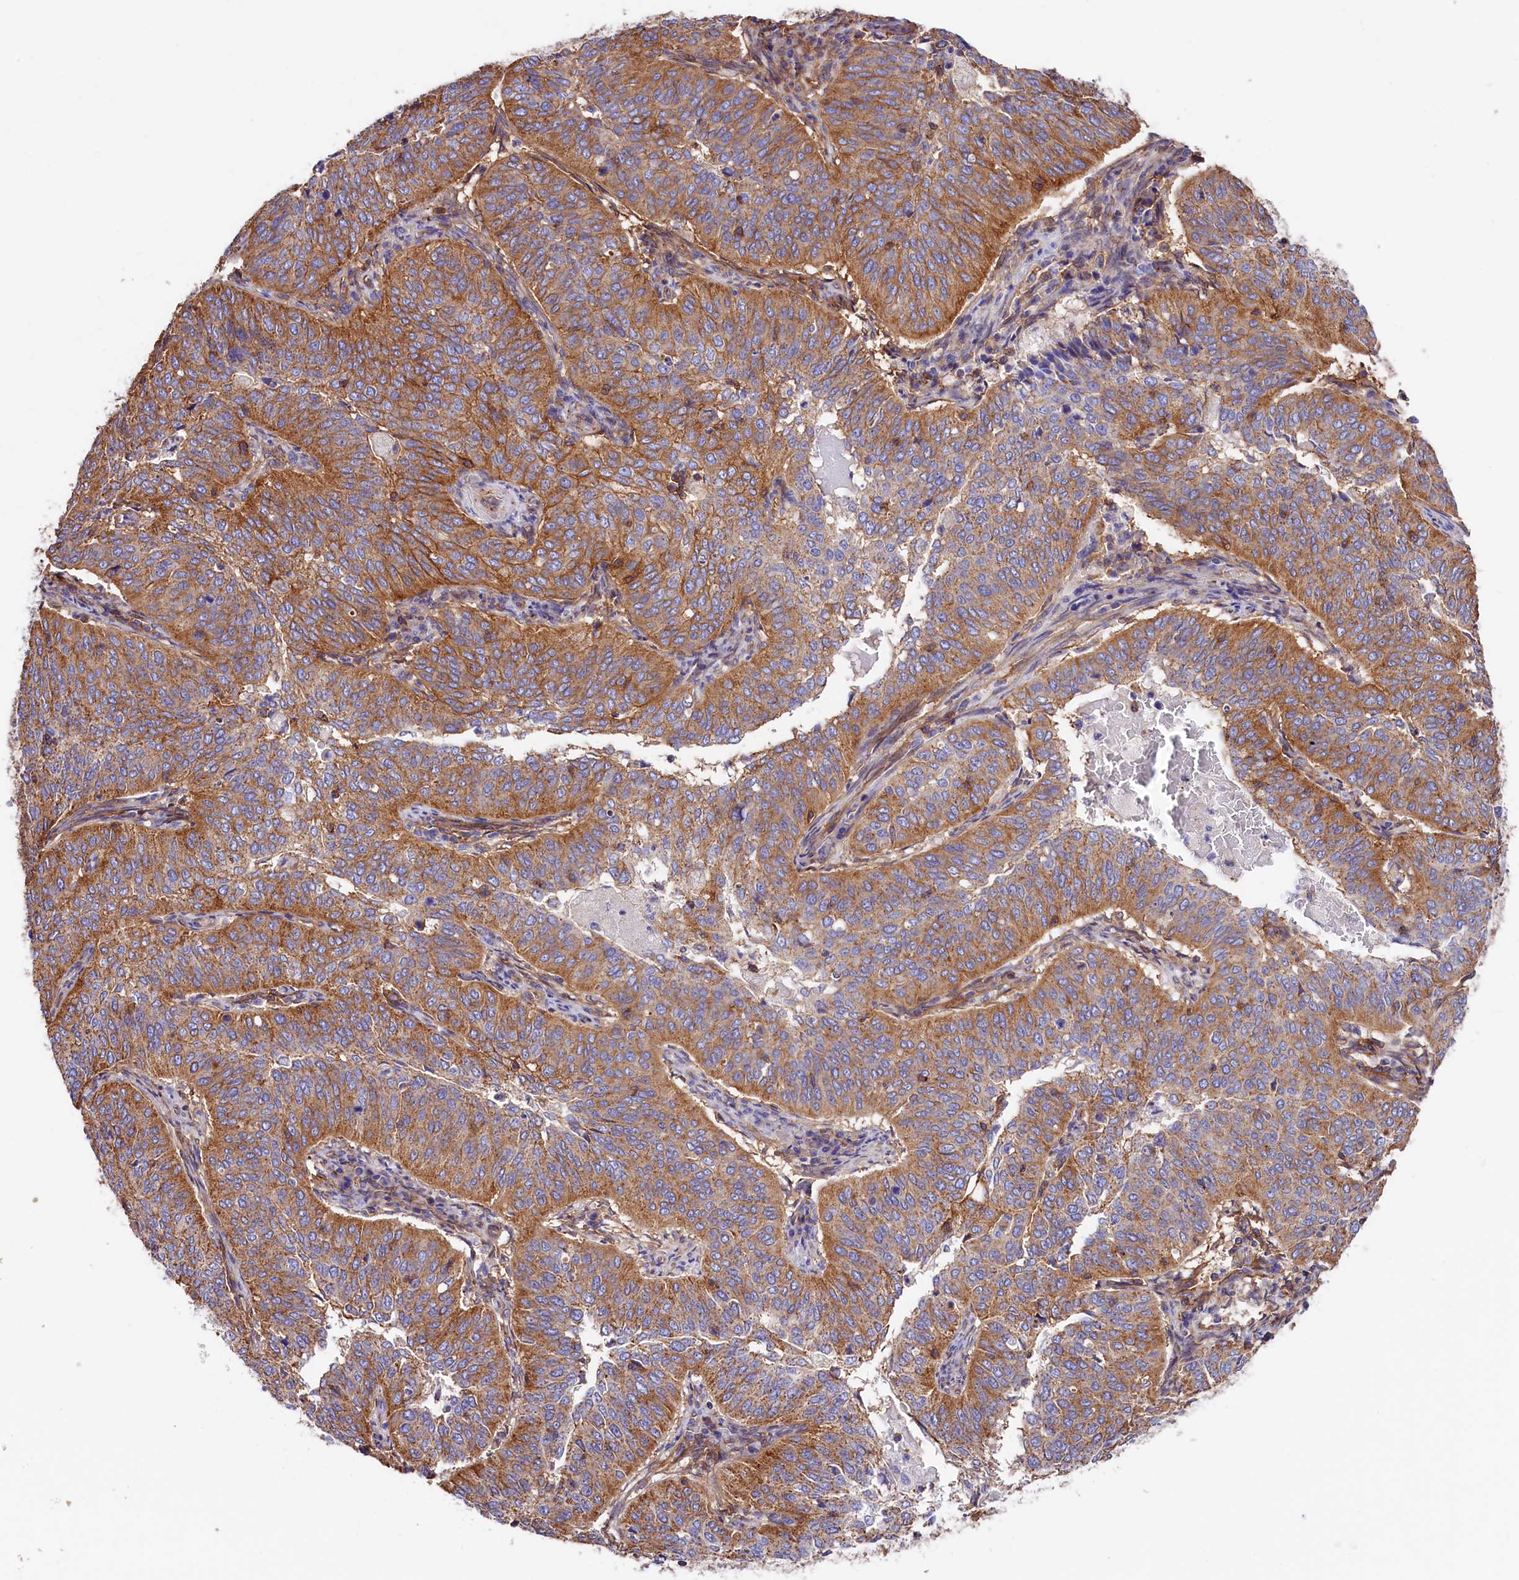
{"staining": {"intensity": "moderate", "quantity": ">75%", "location": "cytoplasmic/membranous"}, "tissue": "cervical cancer", "cell_type": "Tumor cells", "image_type": "cancer", "snomed": [{"axis": "morphology", "description": "Normal tissue, NOS"}, {"axis": "morphology", "description": "Squamous cell carcinoma, NOS"}, {"axis": "topography", "description": "Cervix"}], "caption": "Protein expression analysis of cervical cancer demonstrates moderate cytoplasmic/membranous positivity in approximately >75% of tumor cells.", "gene": "ATP2B4", "patient": {"sex": "female", "age": 39}}